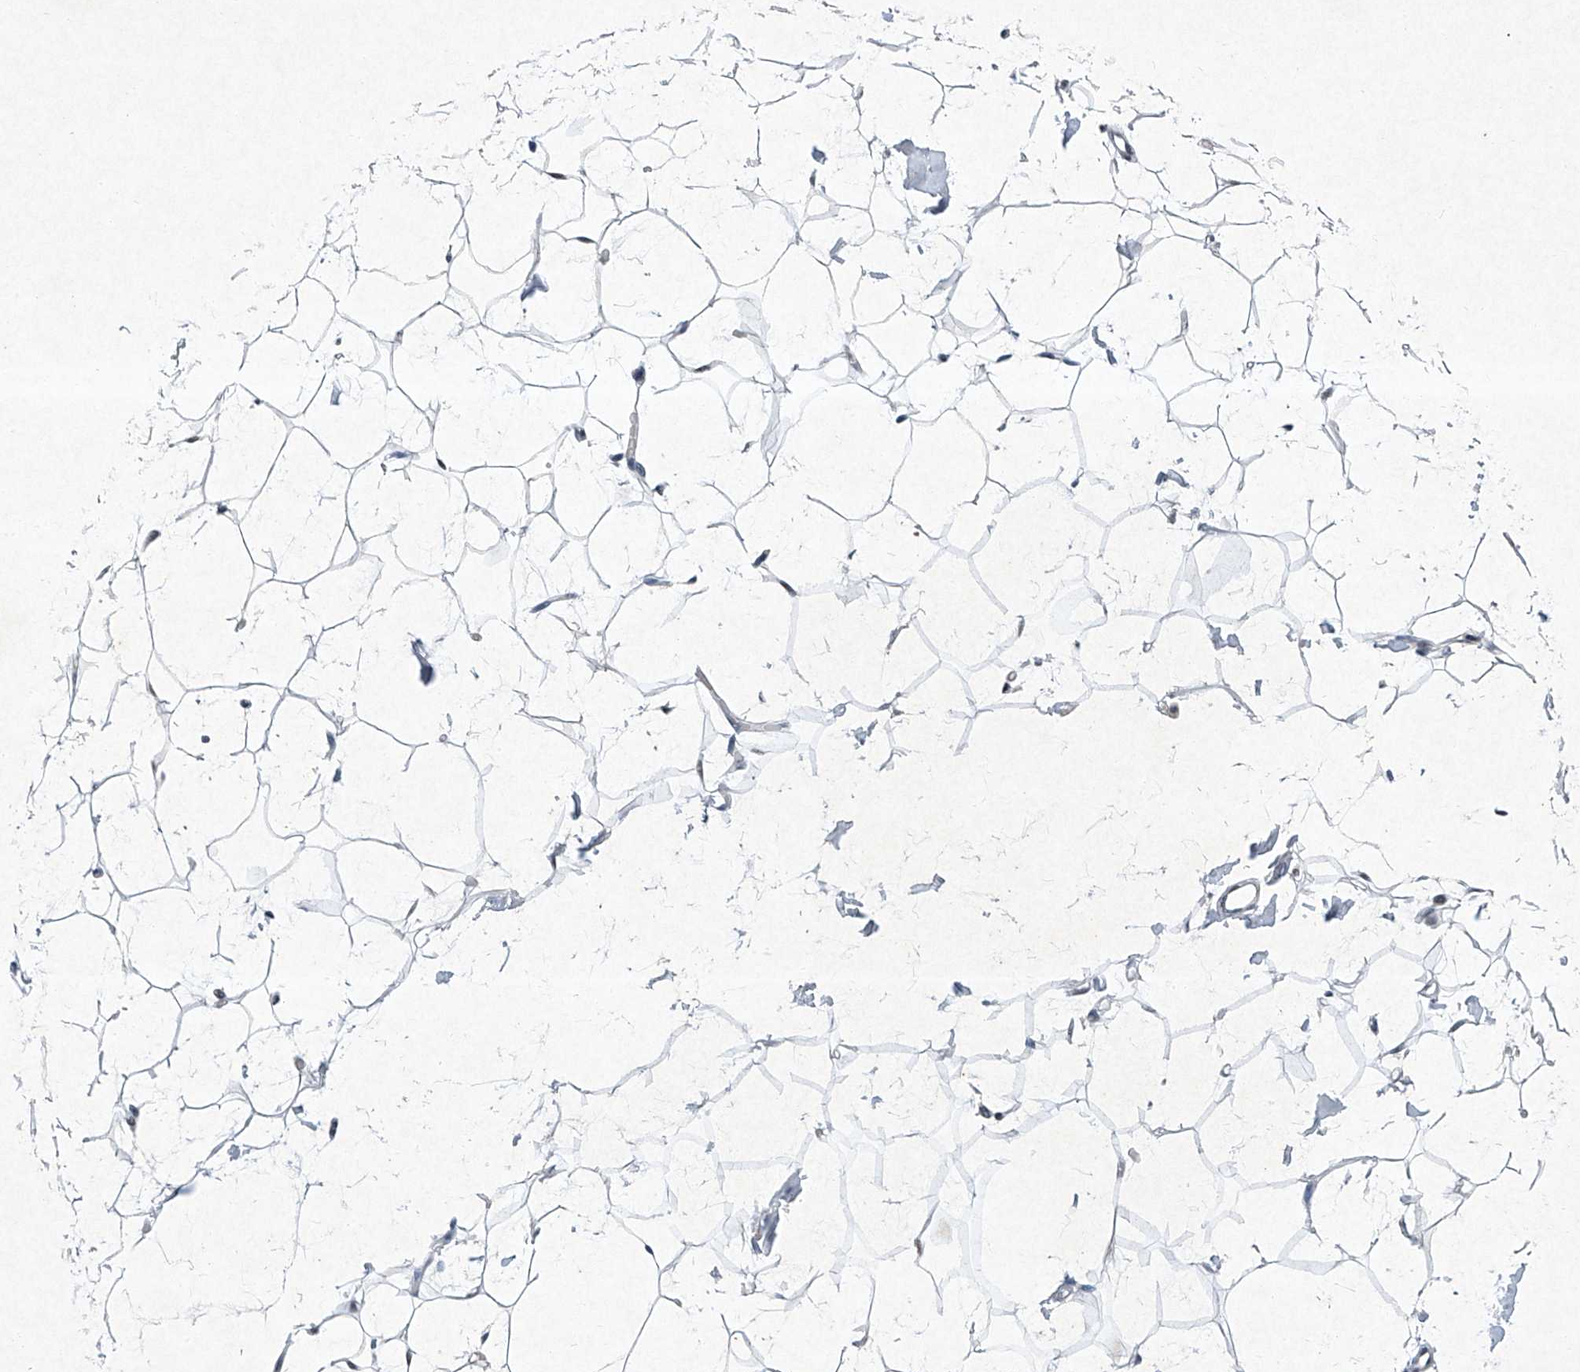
{"staining": {"intensity": "moderate", "quantity": ">75%", "location": "nuclear"}, "tissue": "adipose tissue", "cell_type": "Adipocytes", "image_type": "normal", "snomed": [{"axis": "morphology", "description": "Normal tissue, NOS"}, {"axis": "topography", "description": "Breast"}], "caption": "DAB (3,3'-diaminobenzidine) immunohistochemical staining of benign adipose tissue reveals moderate nuclear protein expression in about >75% of adipocytes.", "gene": "TFDP1", "patient": {"sex": "female", "age": 23}}